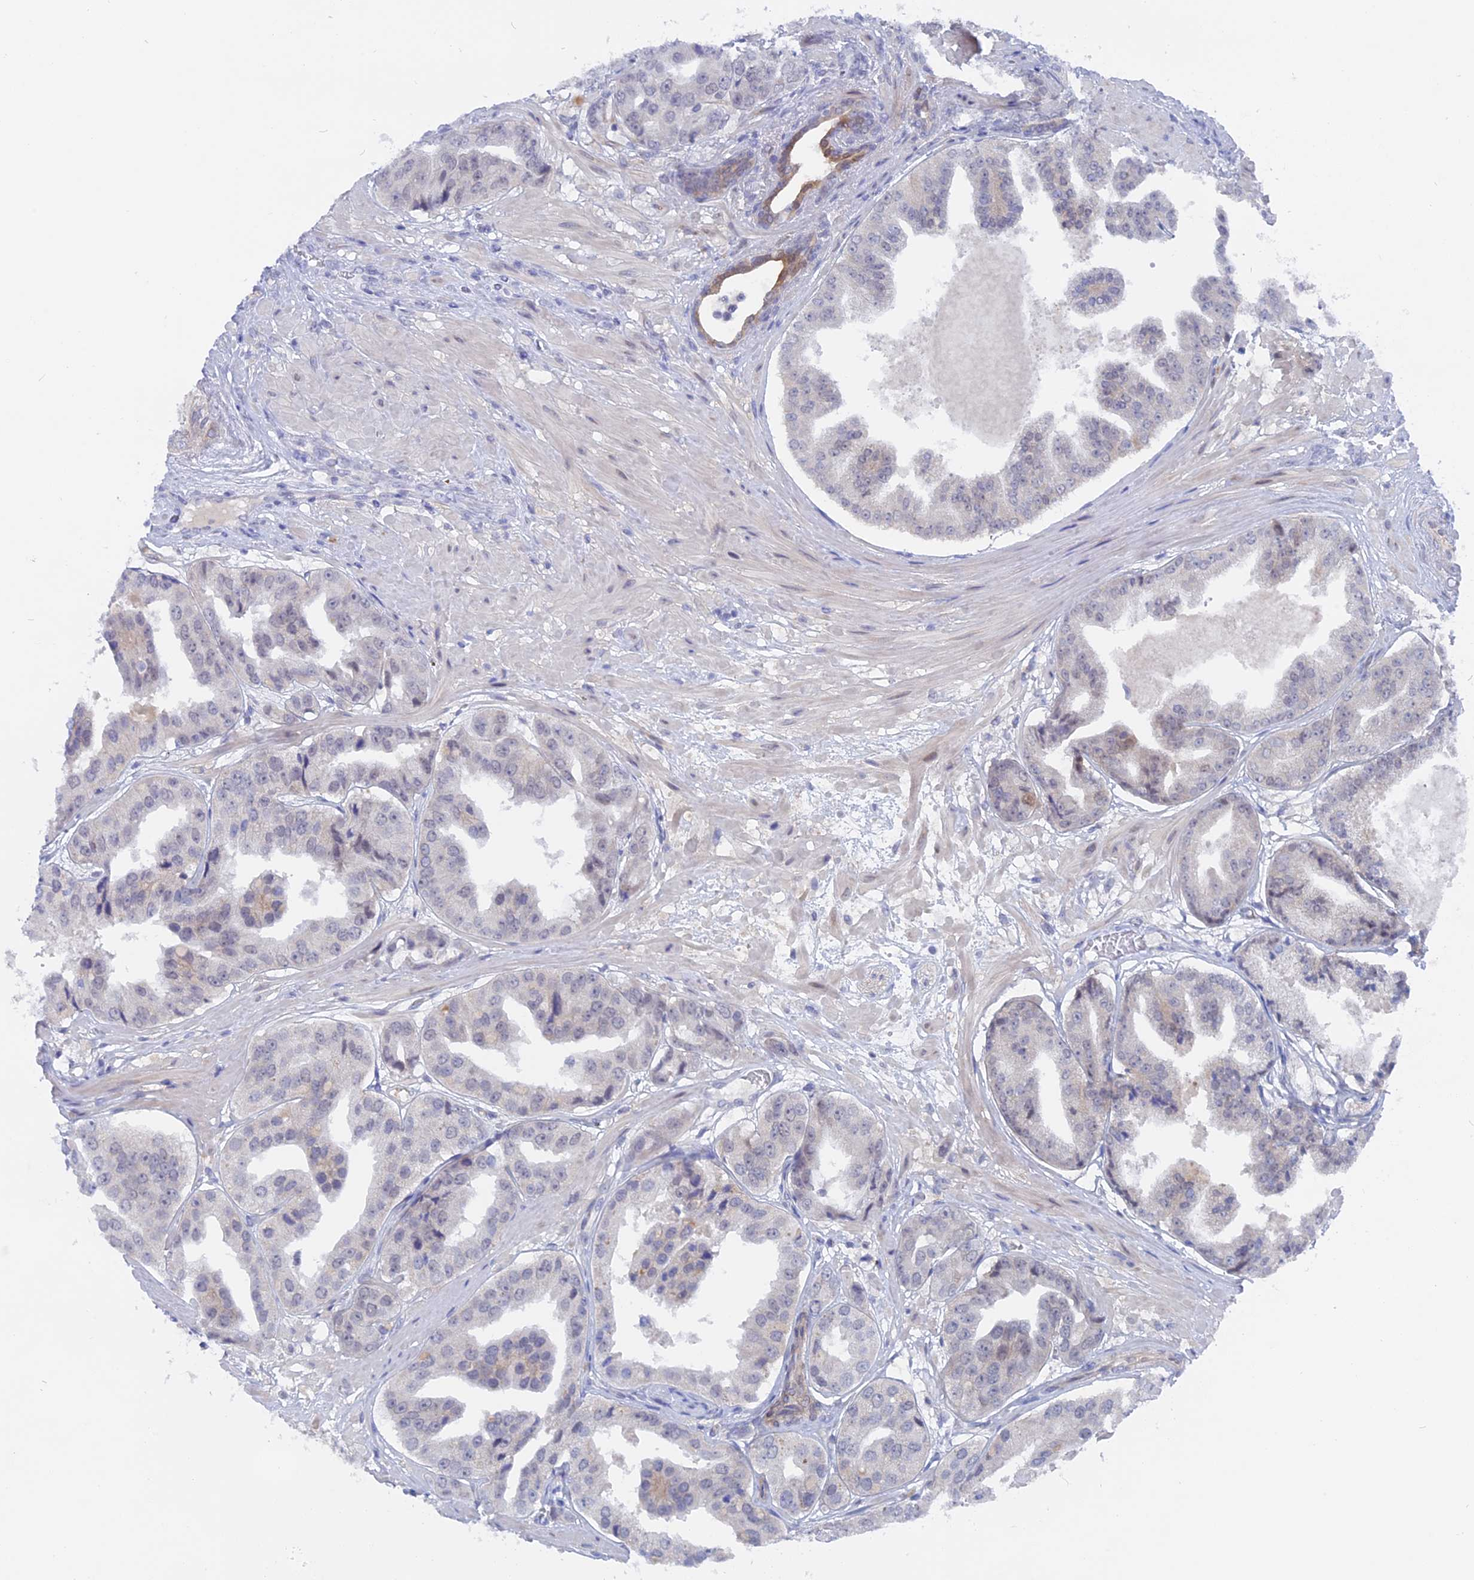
{"staining": {"intensity": "negative", "quantity": "none", "location": "none"}, "tissue": "prostate cancer", "cell_type": "Tumor cells", "image_type": "cancer", "snomed": [{"axis": "morphology", "description": "Adenocarcinoma, High grade"}, {"axis": "topography", "description": "Prostate"}], "caption": "DAB immunohistochemical staining of human prostate cancer displays no significant positivity in tumor cells.", "gene": "DACT3", "patient": {"sex": "male", "age": 63}}